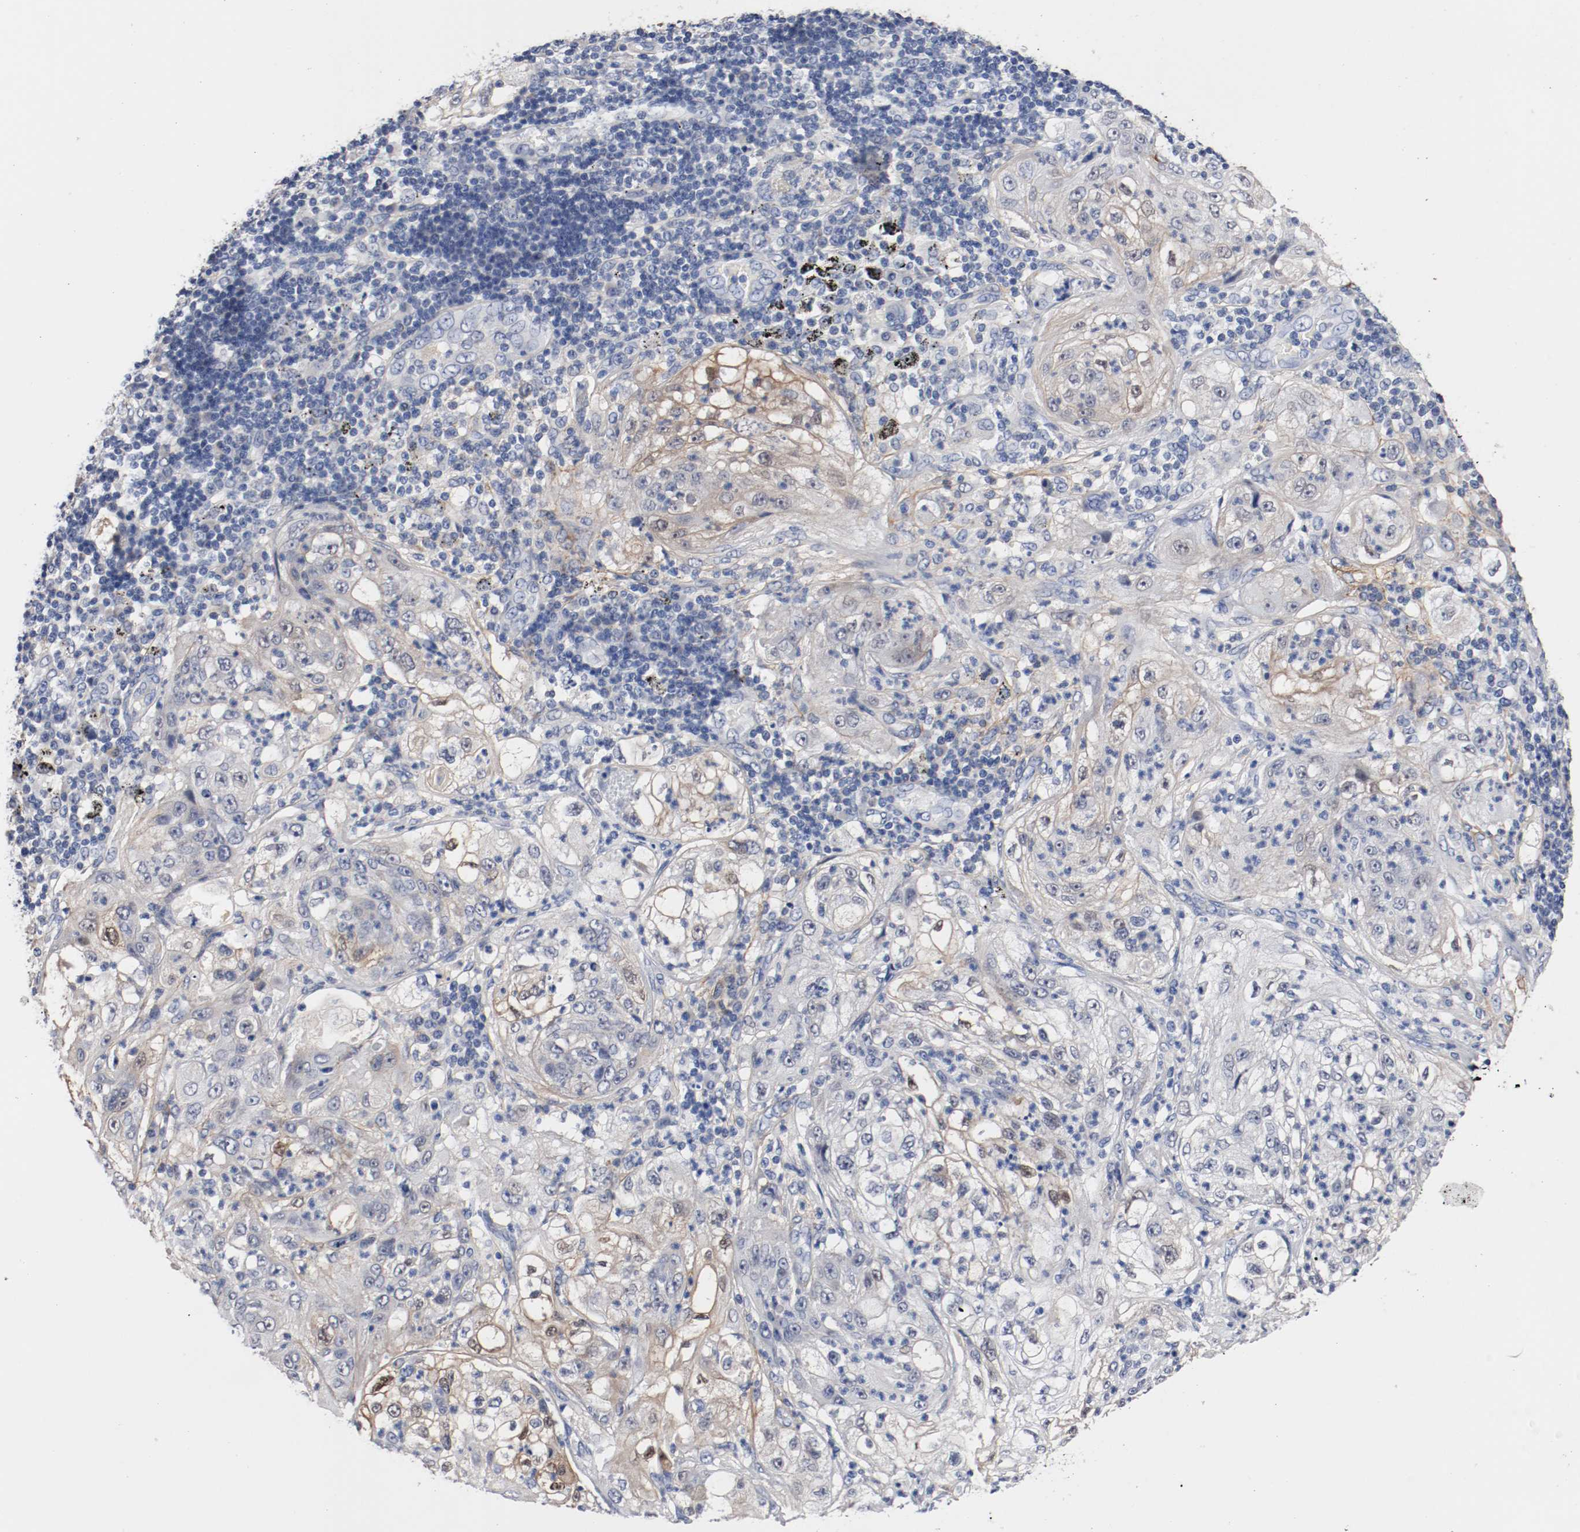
{"staining": {"intensity": "moderate", "quantity": "<25%", "location": "cytoplasmic/membranous"}, "tissue": "lung cancer", "cell_type": "Tumor cells", "image_type": "cancer", "snomed": [{"axis": "morphology", "description": "Inflammation, NOS"}, {"axis": "morphology", "description": "Squamous cell carcinoma, NOS"}, {"axis": "topography", "description": "Lymph node"}, {"axis": "topography", "description": "Soft tissue"}, {"axis": "topography", "description": "Lung"}], "caption": "The image shows staining of lung squamous cell carcinoma, revealing moderate cytoplasmic/membranous protein expression (brown color) within tumor cells.", "gene": "TNC", "patient": {"sex": "male", "age": 66}}